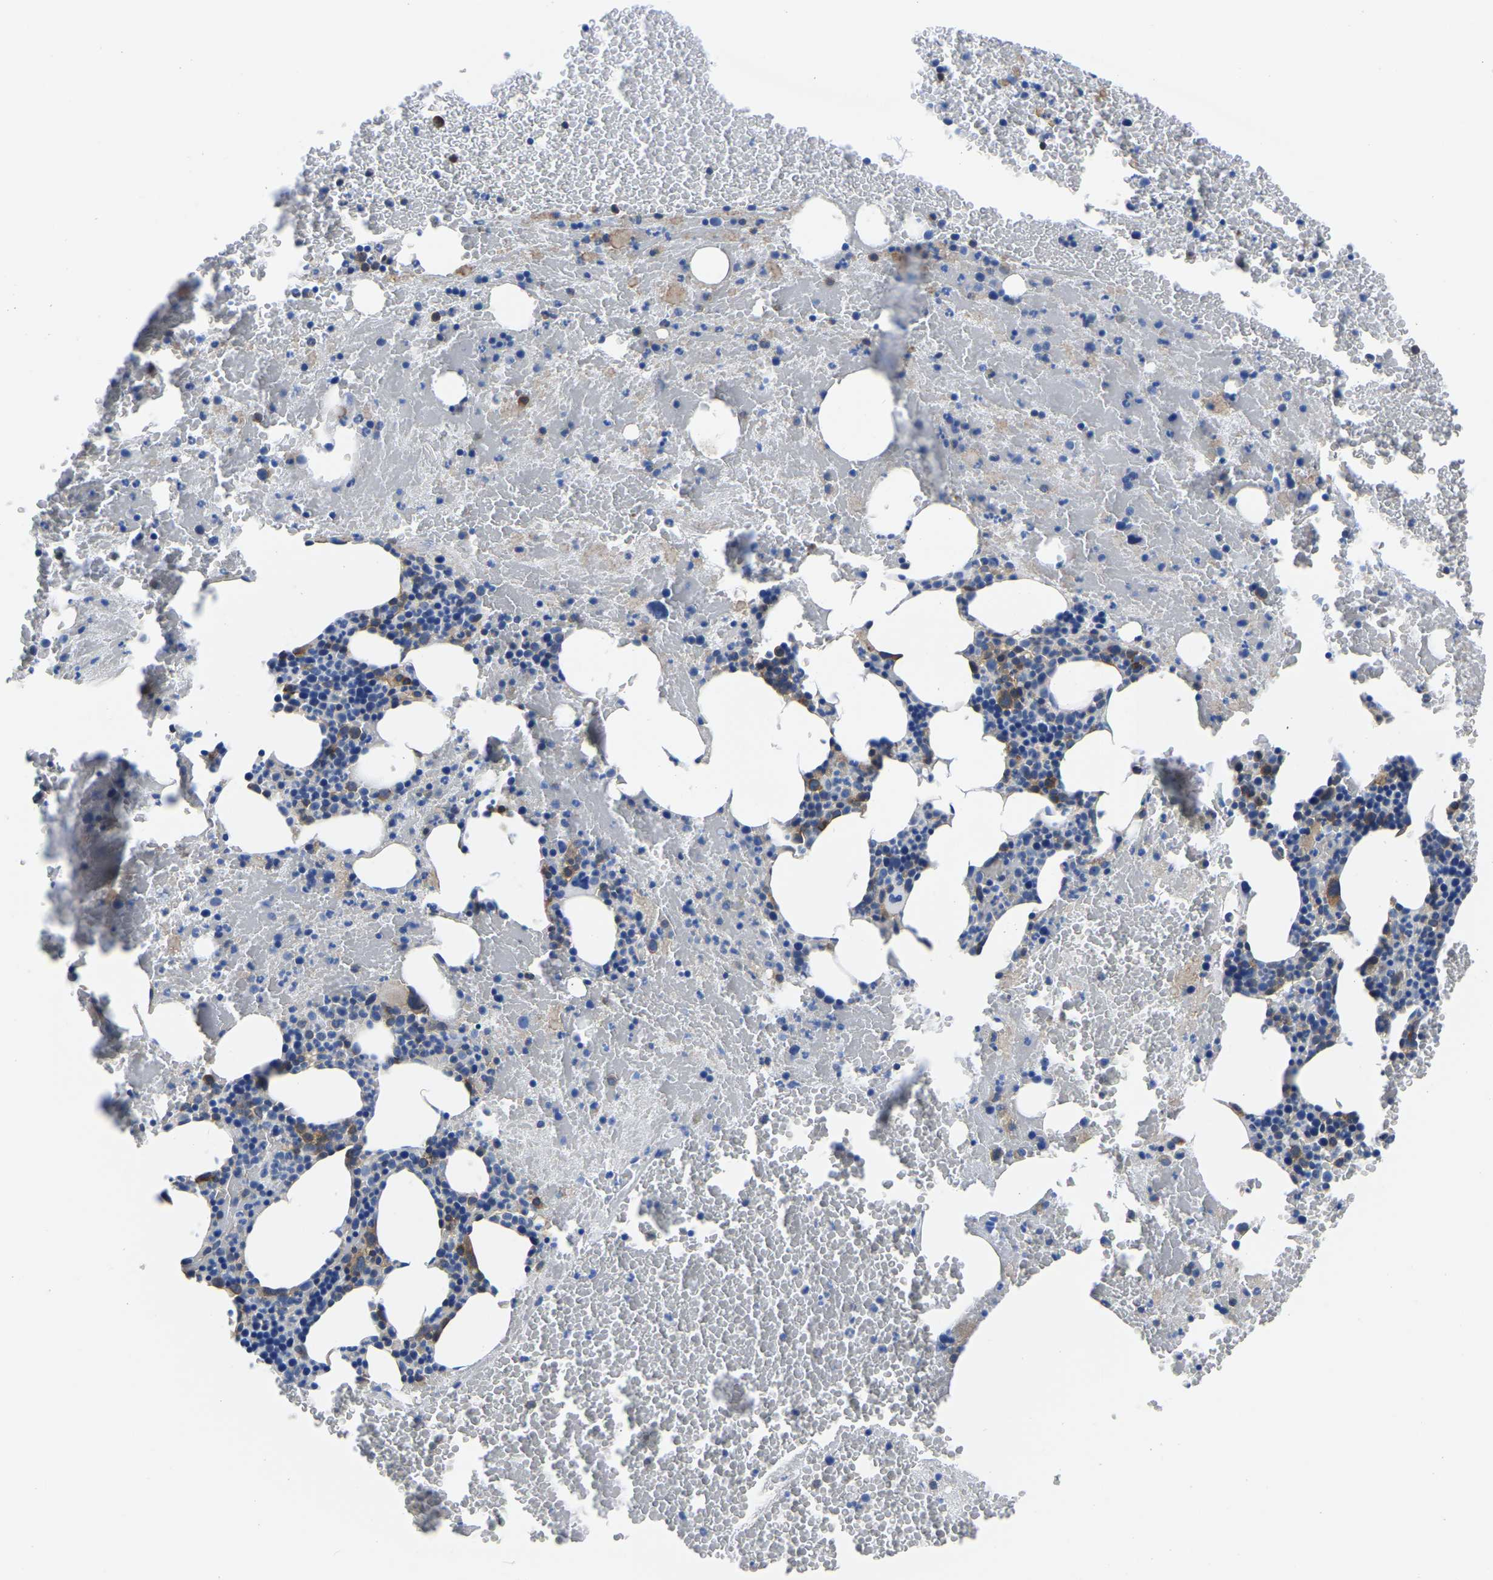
{"staining": {"intensity": "moderate", "quantity": "25%-75%", "location": "cytoplasmic/membranous"}, "tissue": "bone marrow", "cell_type": "Hematopoietic cells", "image_type": "normal", "snomed": [{"axis": "morphology", "description": "Normal tissue, NOS"}, {"axis": "morphology", "description": "Inflammation, NOS"}, {"axis": "topography", "description": "Bone marrow"}], "caption": "This is a photomicrograph of IHC staining of unremarkable bone marrow, which shows moderate positivity in the cytoplasmic/membranous of hematopoietic cells.", "gene": "TFG", "patient": {"sex": "male", "age": 47}}